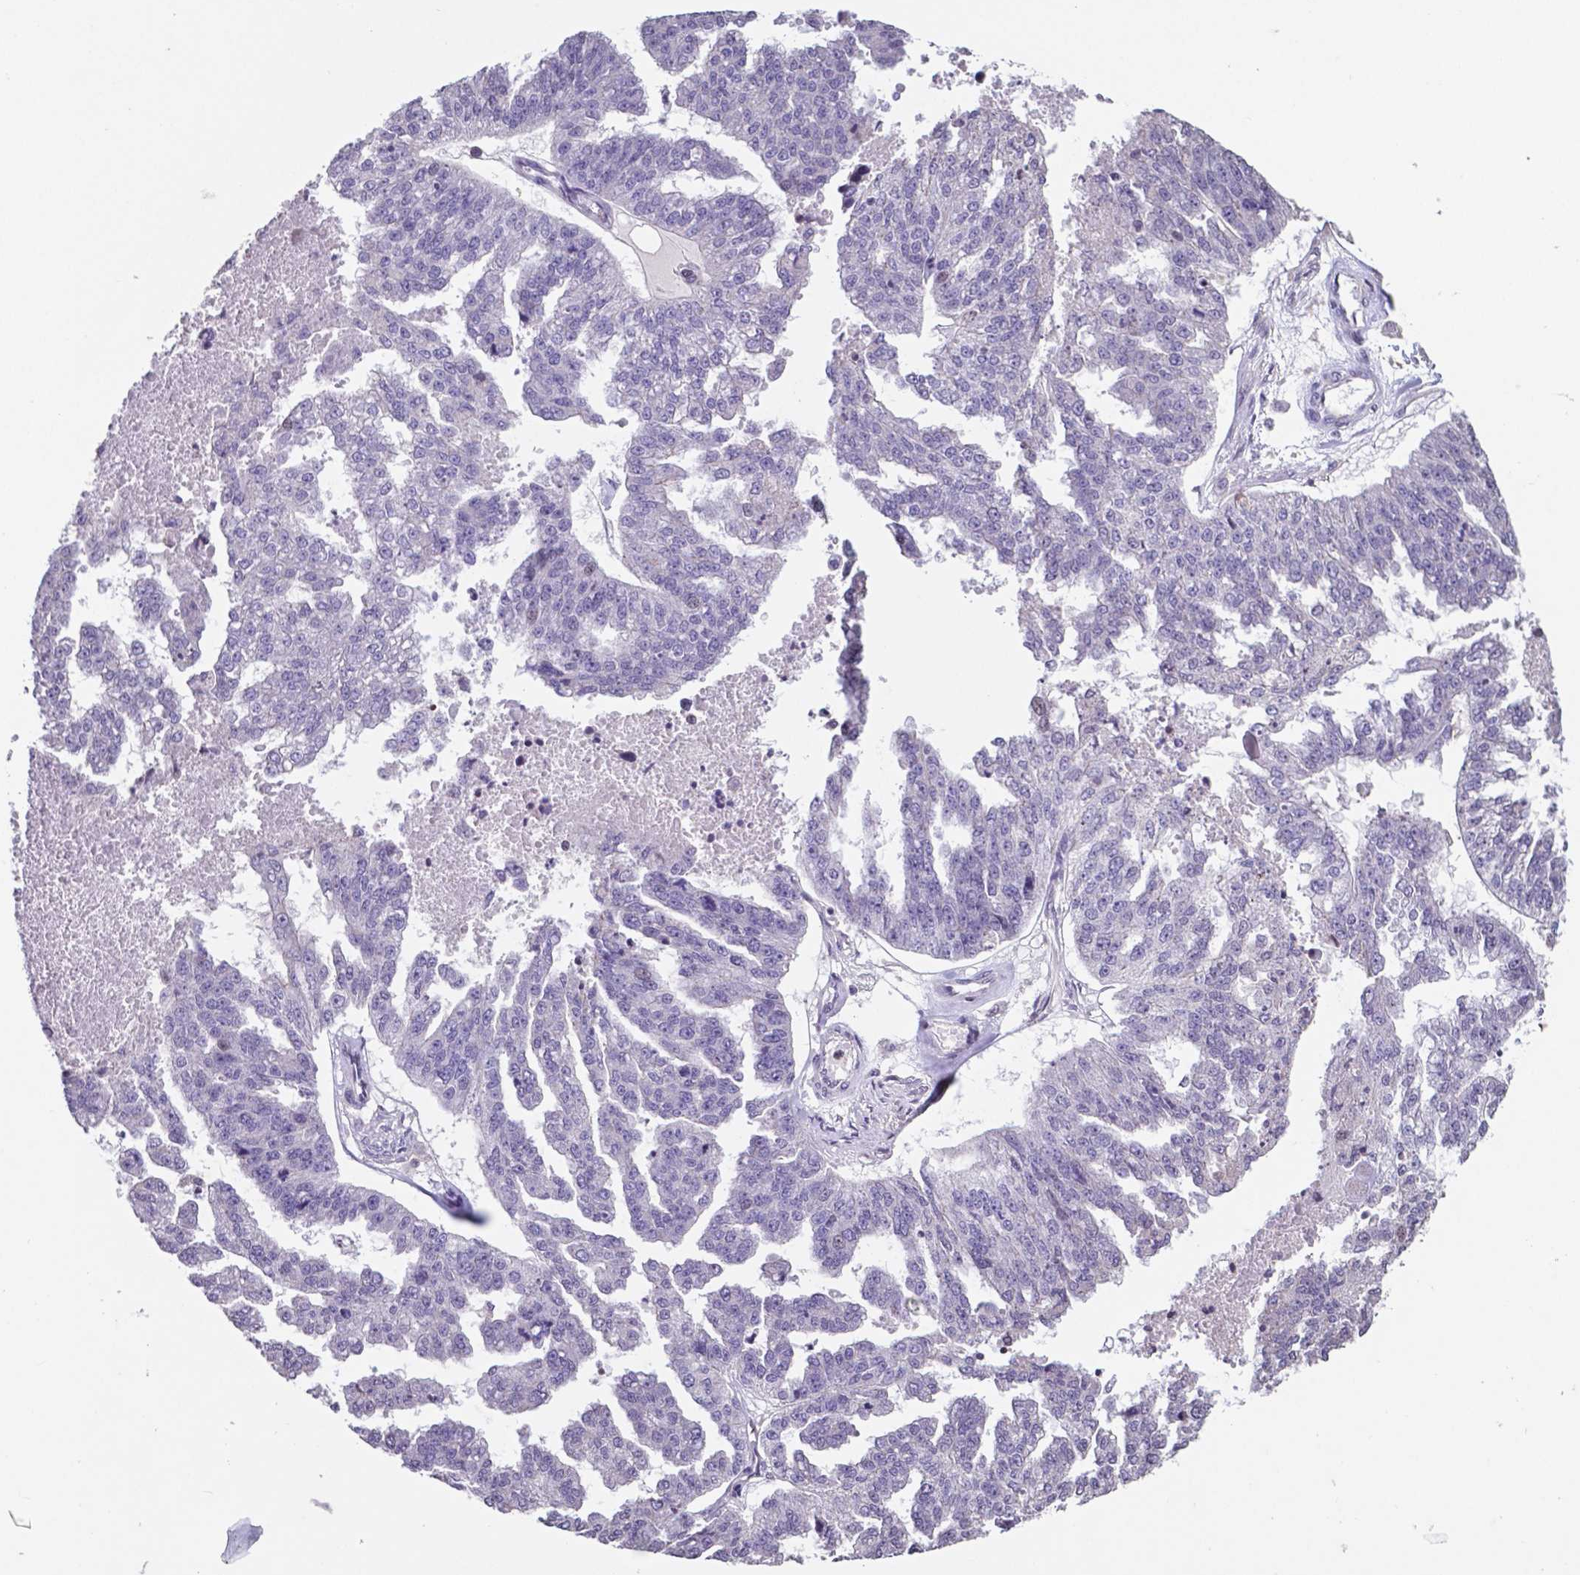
{"staining": {"intensity": "negative", "quantity": "none", "location": "none"}, "tissue": "ovarian cancer", "cell_type": "Tumor cells", "image_type": "cancer", "snomed": [{"axis": "morphology", "description": "Cystadenocarcinoma, serous, NOS"}, {"axis": "topography", "description": "Ovary"}], "caption": "High power microscopy image of an immunohistochemistry micrograph of ovarian cancer, revealing no significant positivity in tumor cells.", "gene": "MLC1", "patient": {"sex": "female", "age": 58}}